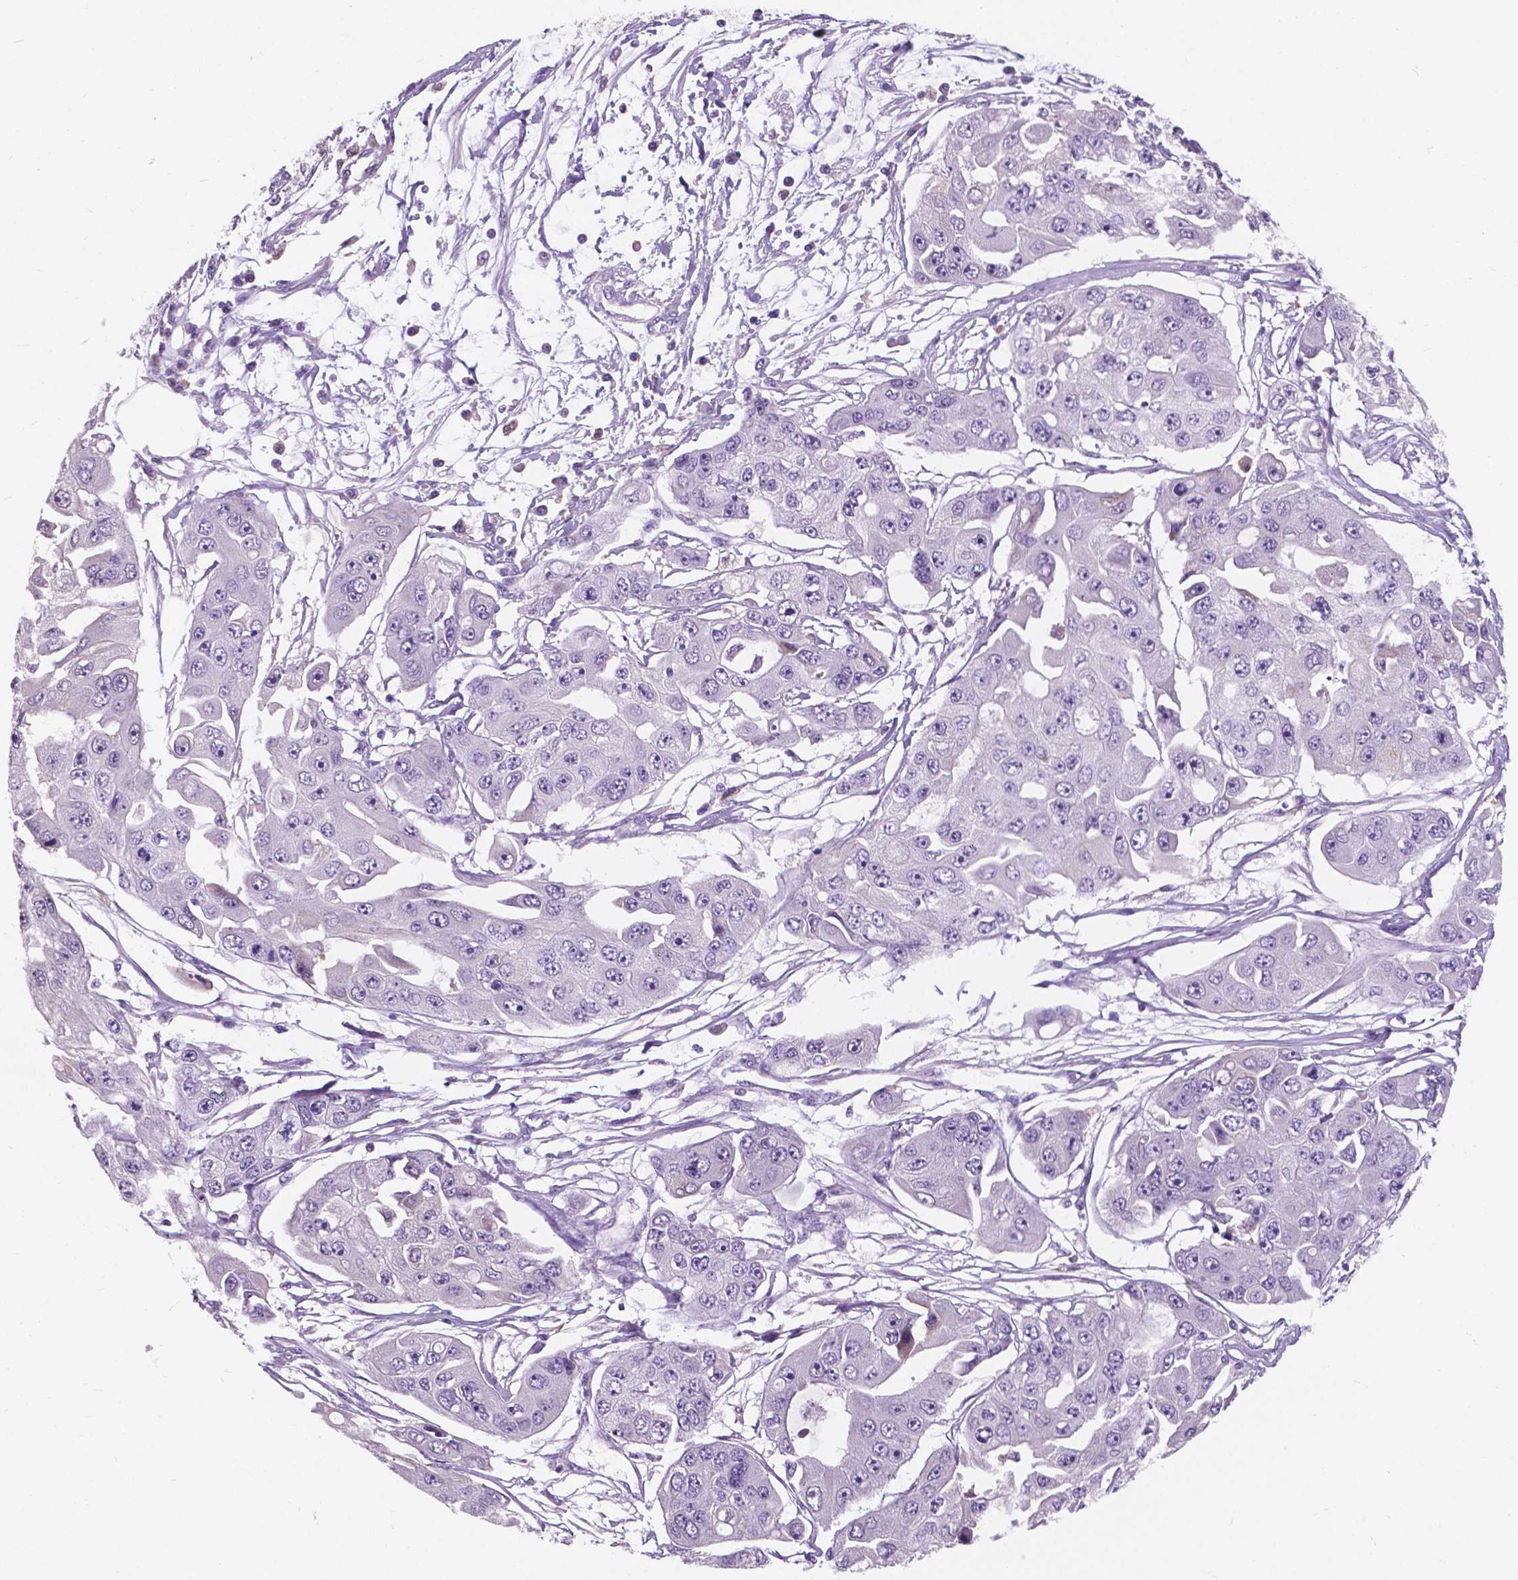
{"staining": {"intensity": "negative", "quantity": "none", "location": "none"}, "tissue": "ovarian cancer", "cell_type": "Tumor cells", "image_type": "cancer", "snomed": [{"axis": "morphology", "description": "Cystadenocarcinoma, serous, NOS"}, {"axis": "topography", "description": "Ovary"}], "caption": "Image shows no protein expression in tumor cells of ovarian cancer (serous cystadenocarcinoma) tissue. The staining was performed using DAB to visualize the protein expression in brown, while the nuclei were stained in blue with hematoxylin (Magnification: 20x).", "gene": "IREB2", "patient": {"sex": "female", "age": 56}}